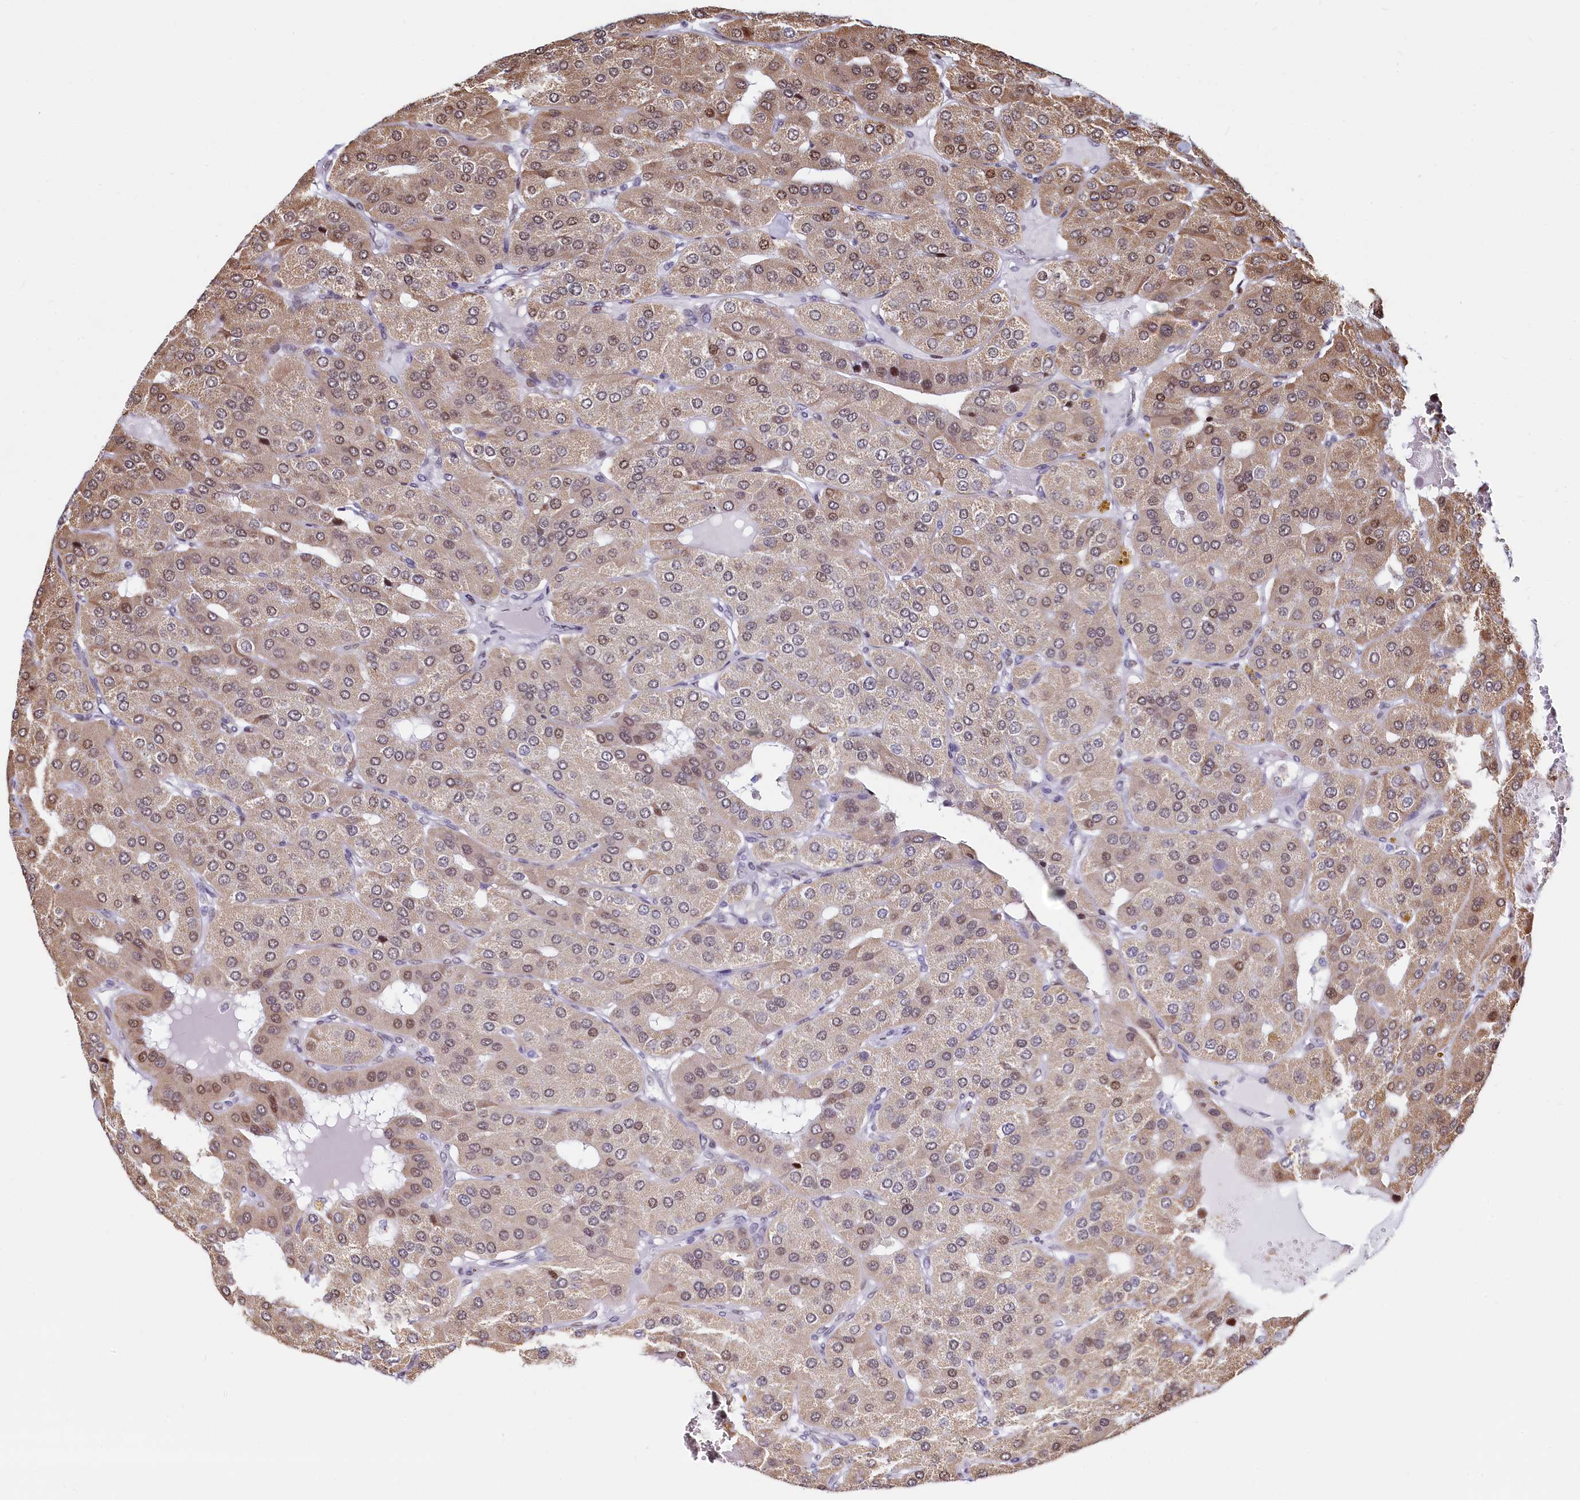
{"staining": {"intensity": "moderate", "quantity": ">75%", "location": "cytoplasmic/membranous,nuclear"}, "tissue": "parathyroid gland", "cell_type": "Glandular cells", "image_type": "normal", "snomed": [{"axis": "morphology", "description": "Normal tissue, NOS"}, {"axis": "morphology", "description": "Adenoma, NOS"}, {"axis": "topography", "description": "Parathyroid gland"}], "caption": "Moderate cytoplasmic/membranous,nuclear staining for a protein is present in about >75% of glandular cells of benign parathyroid gland using IHC.", "gene": "HDGFL3", "patient": {"sex": "female", "age": 86}}